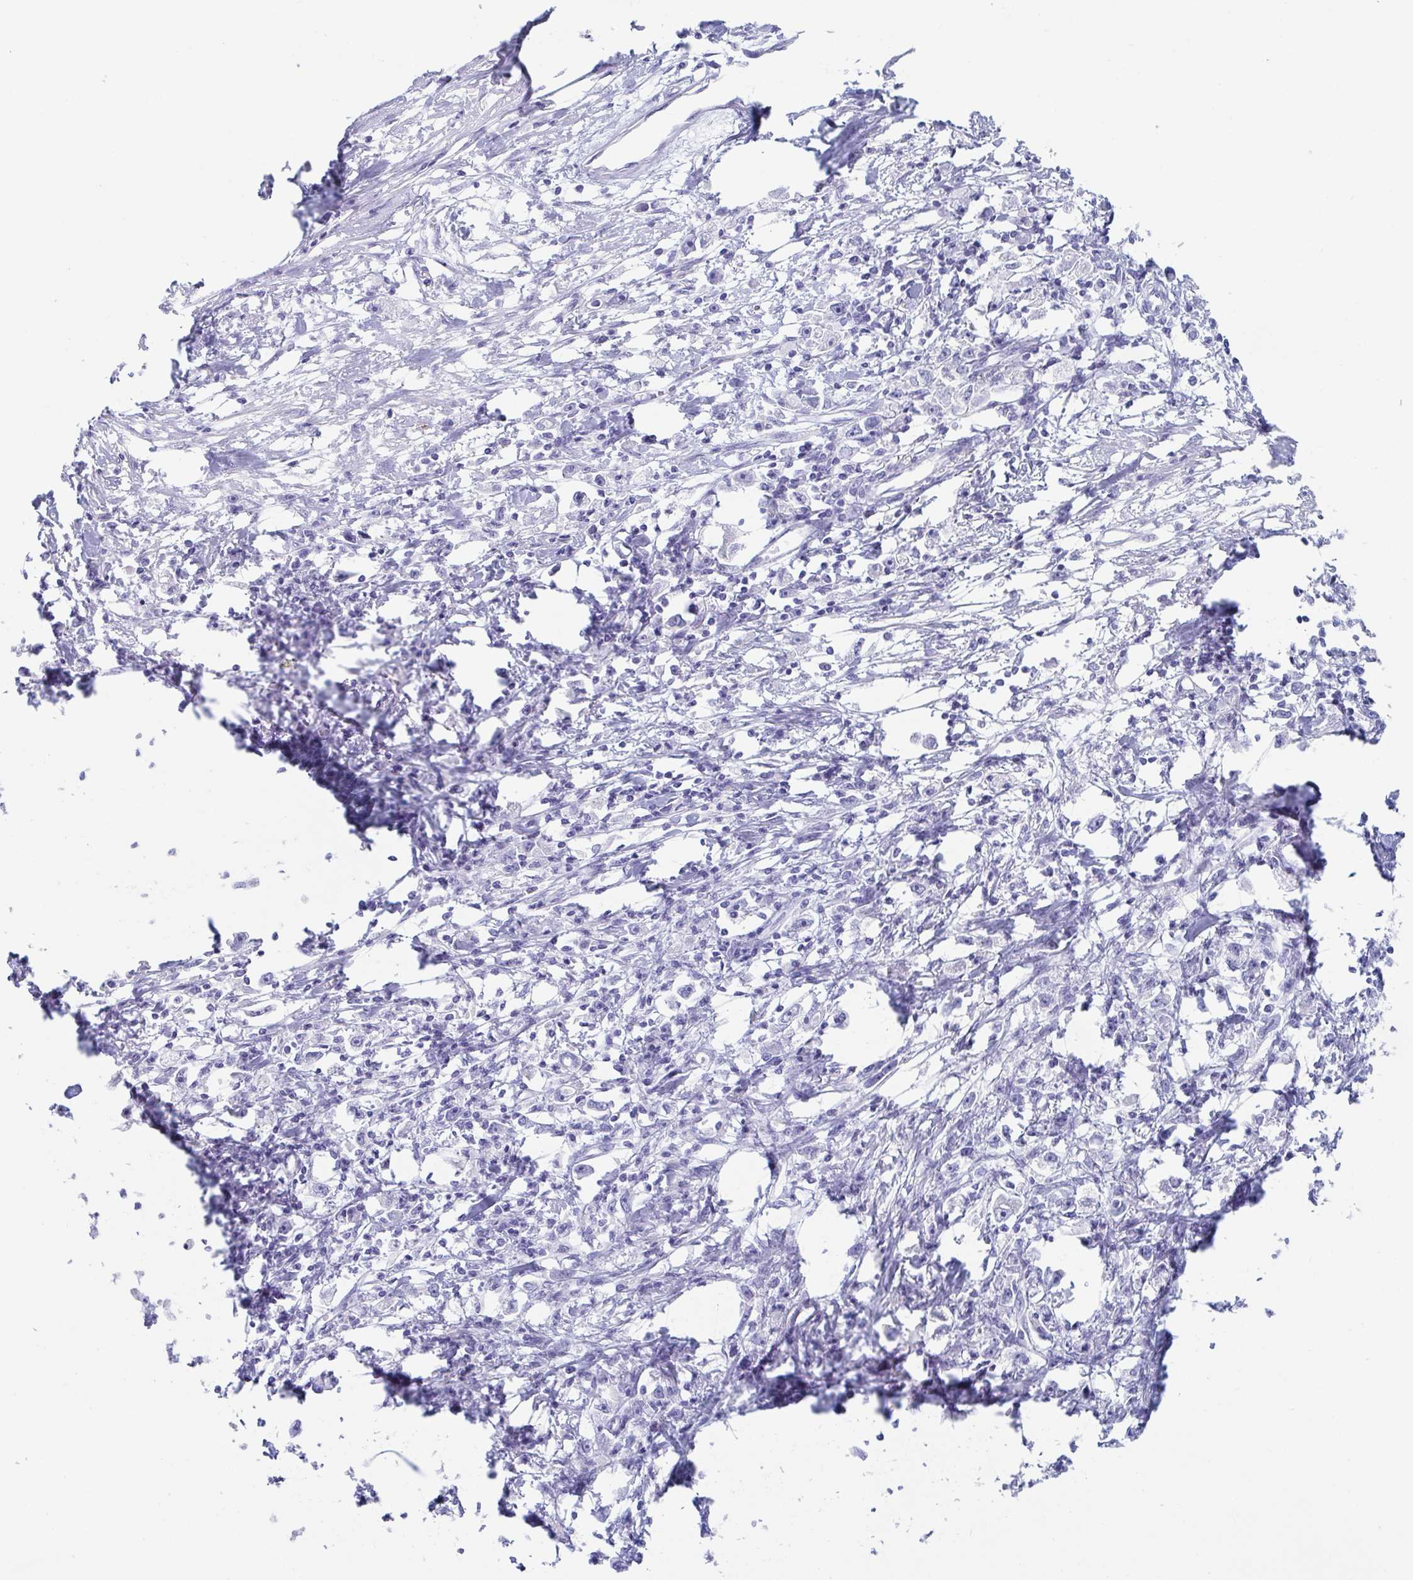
{"staining": {"intensity": "negative", "quantity": "none", "location": "none"}, "tissue": "stomach cancer", "cell_type": "Tumor cells", "image_type": "cancer", "snomed": [{"axis": "morphology", "description": "Adenocarcinoma, NOS"}, {"axis": "topography", "description": "Stomach"}], "caption": "Micrograph shows no protein staining in tumor cells of stomach adenocarcinoma tissue.", "gene": "ZPBP", "patient": {"sex": "female", "age": 59}}